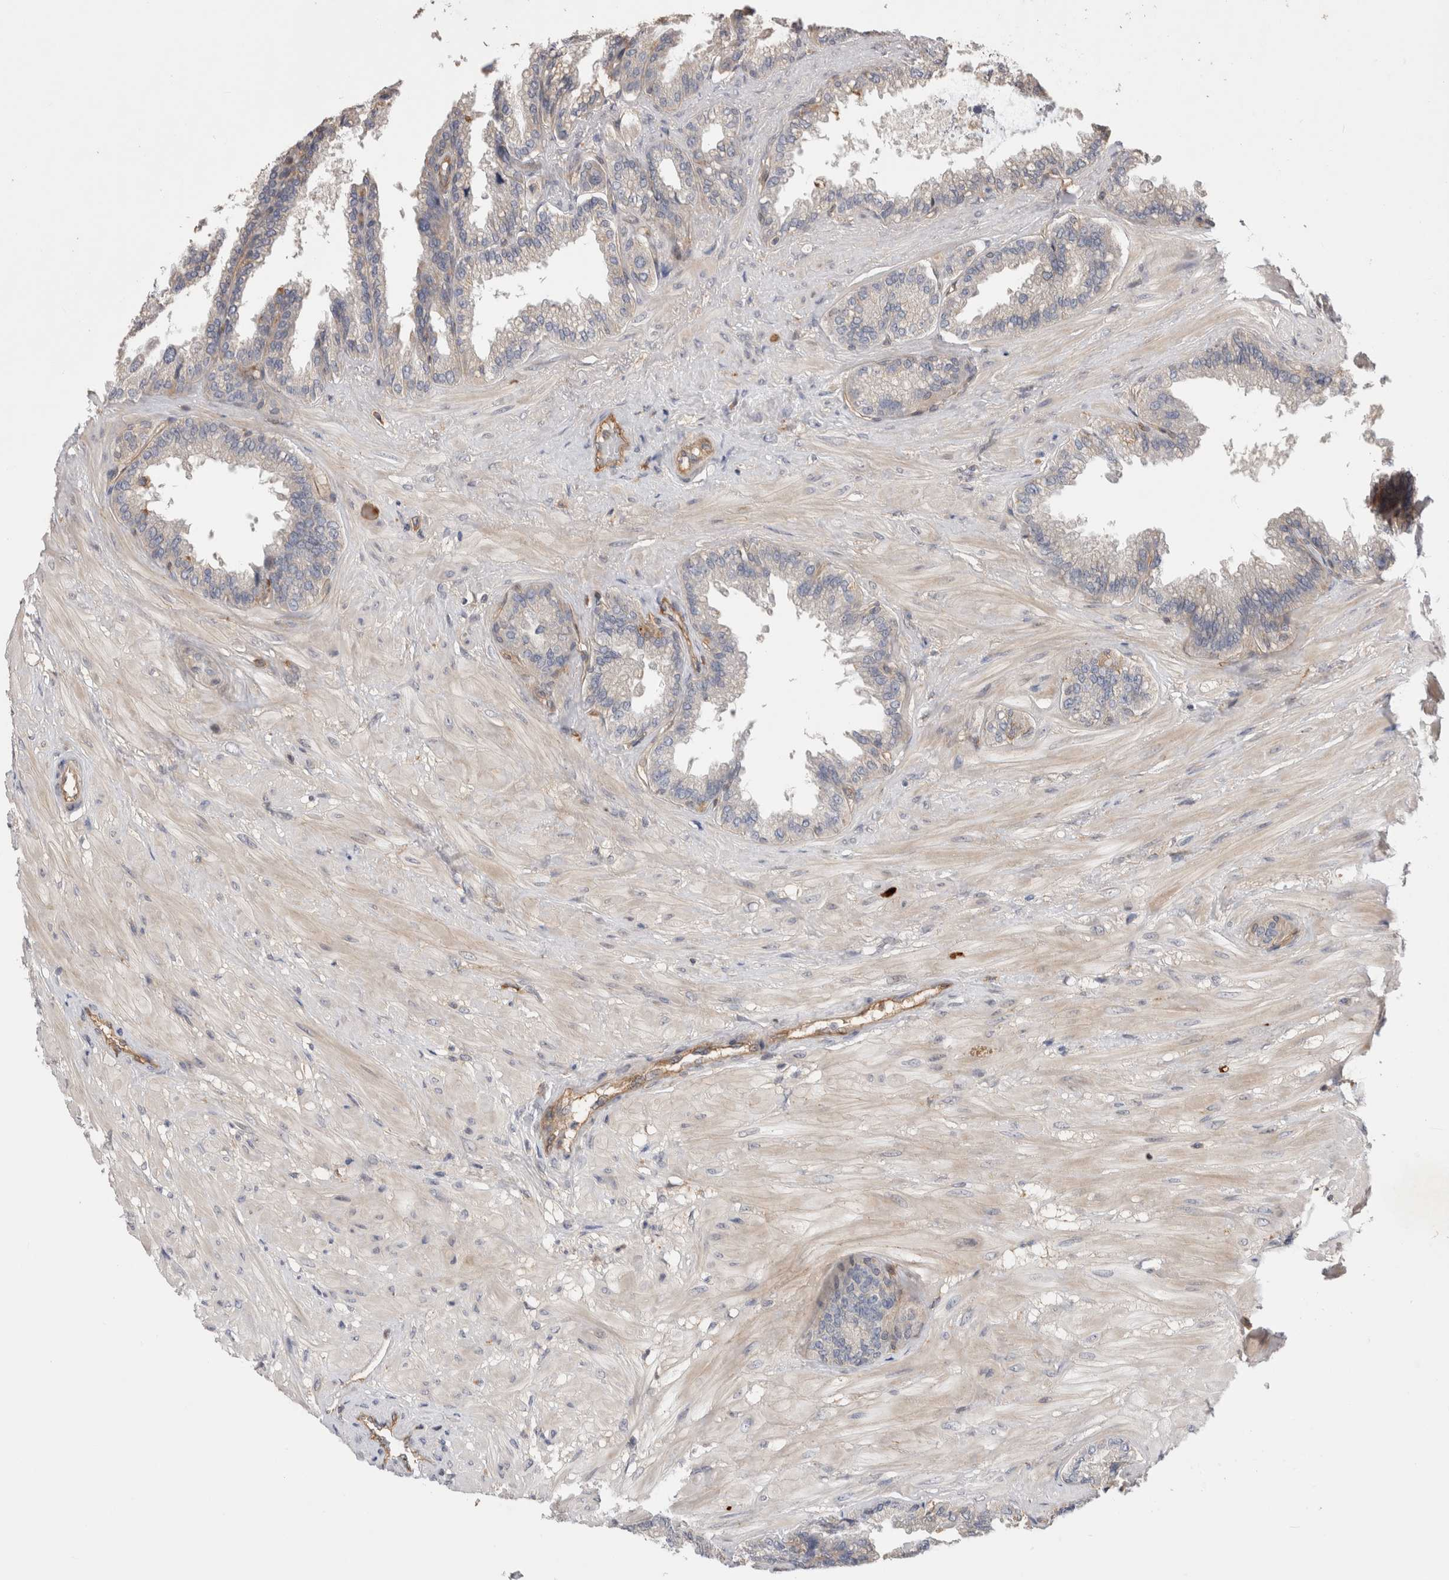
{"staining": {"intensity": "negative", "quantity": "none", "location": "none"}, "tissue": "seminal vesicle", "cell_type": "Glandular cells", "image_type": "normal", "snomed": [{"axis": "morphology", "description": "Normal tissue, NOS"}, {"axis": "topography", "description": "Seminal veicle"}], "caption": "DAB (3,3'-diaminobenzidine) immunohistochemical staining of benign seminal vesicle shows no significant staining in glandular cells.", "gene": "BNIP2", "patient": {"sex": "male", "age": 46}}